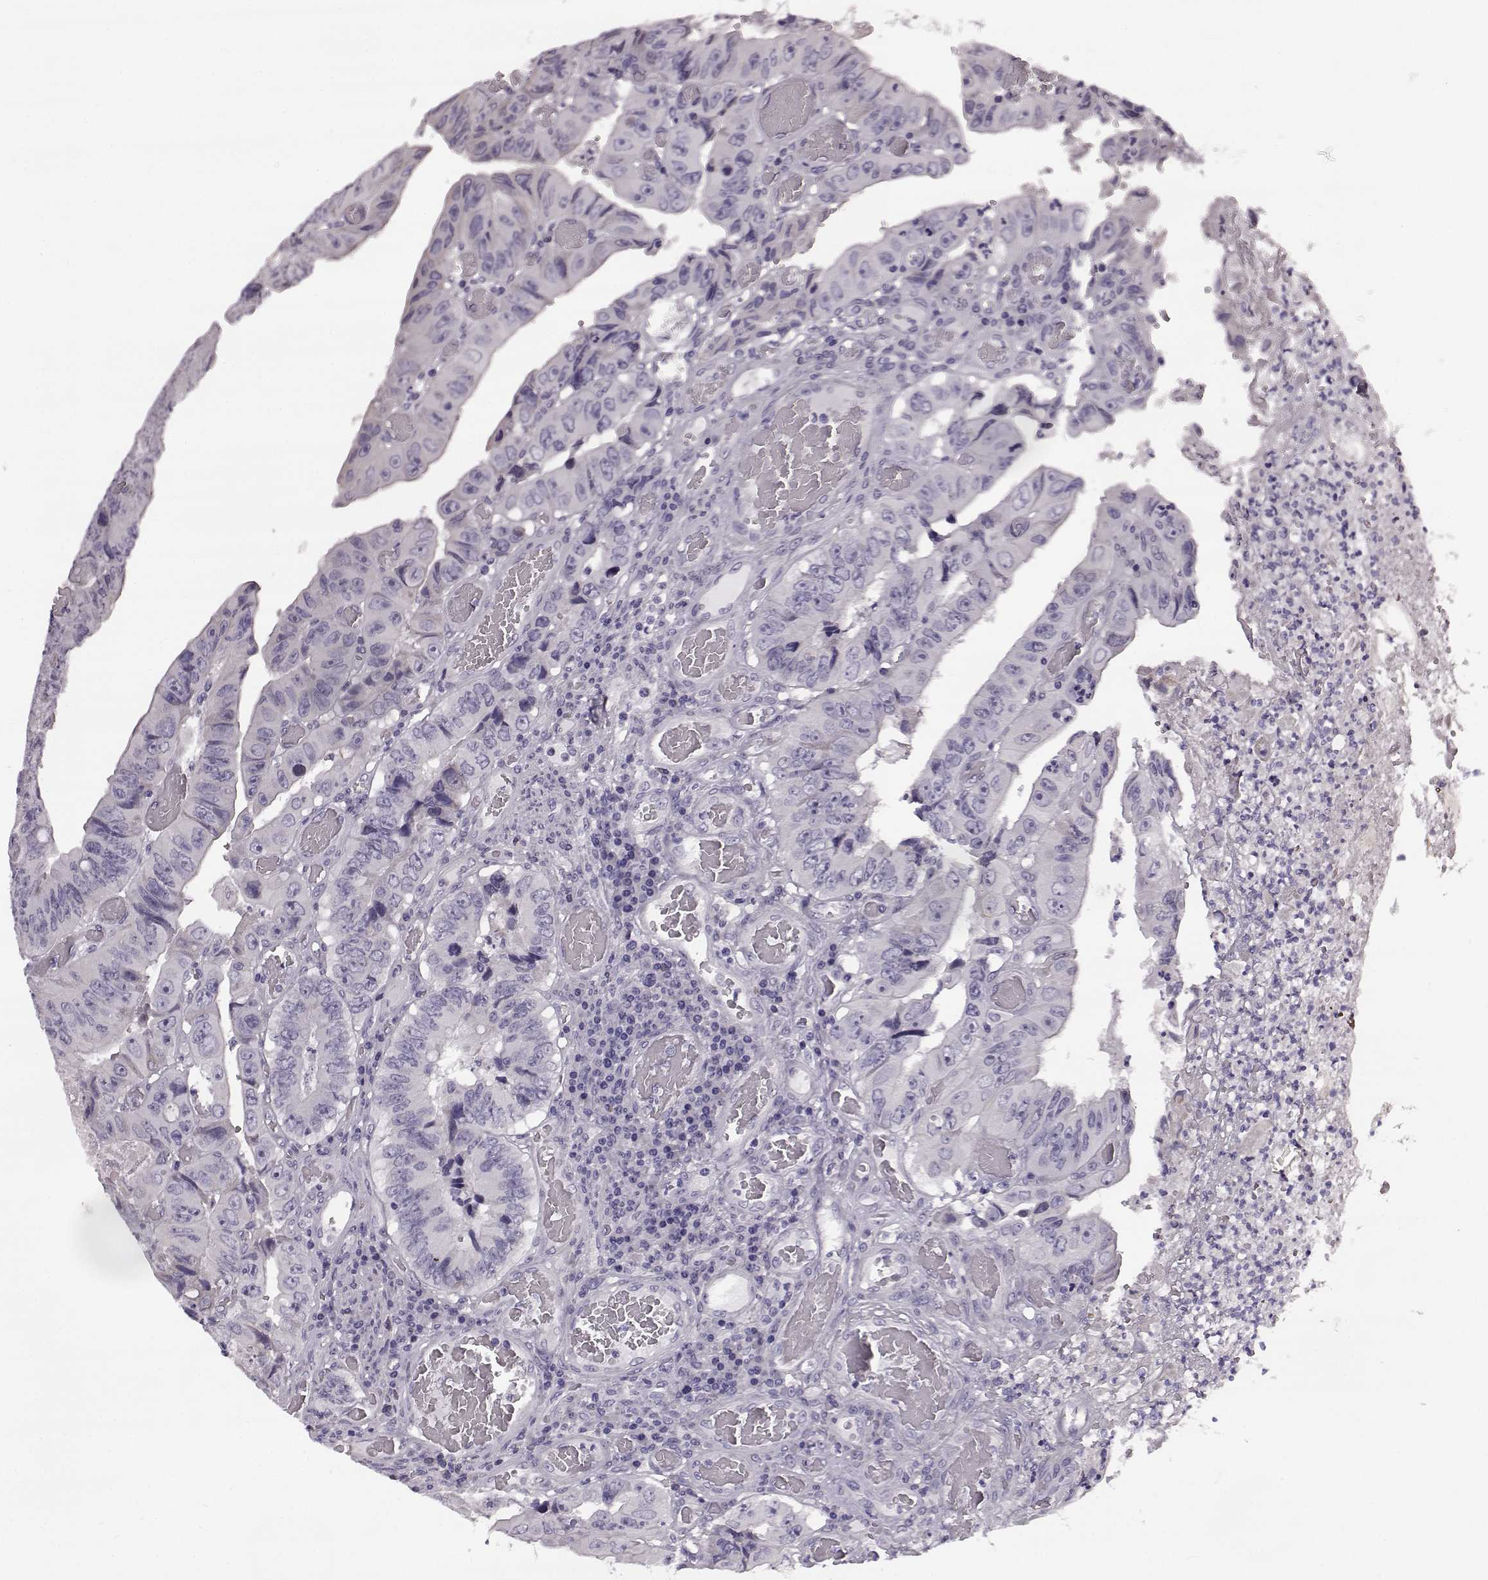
{"staining": {"intensity": "negative", "quantity": "none", "location": "none"}, "tissue": "colorectal cancer", "cell_type": "Tumor cells", "image_type": "cancer", "snomed": [{"axis": "morphology", "description": "Adenocarcinoma, NOS"}, {"axis": "topography", "description": "Colon"}], "caption": "Colorectal adenocarcinoma was stained to show a protein in brown. There is no significant expression in tumor cells.", "gene": "ODAD4", "patient": {"sex": "female", "age": 84}}